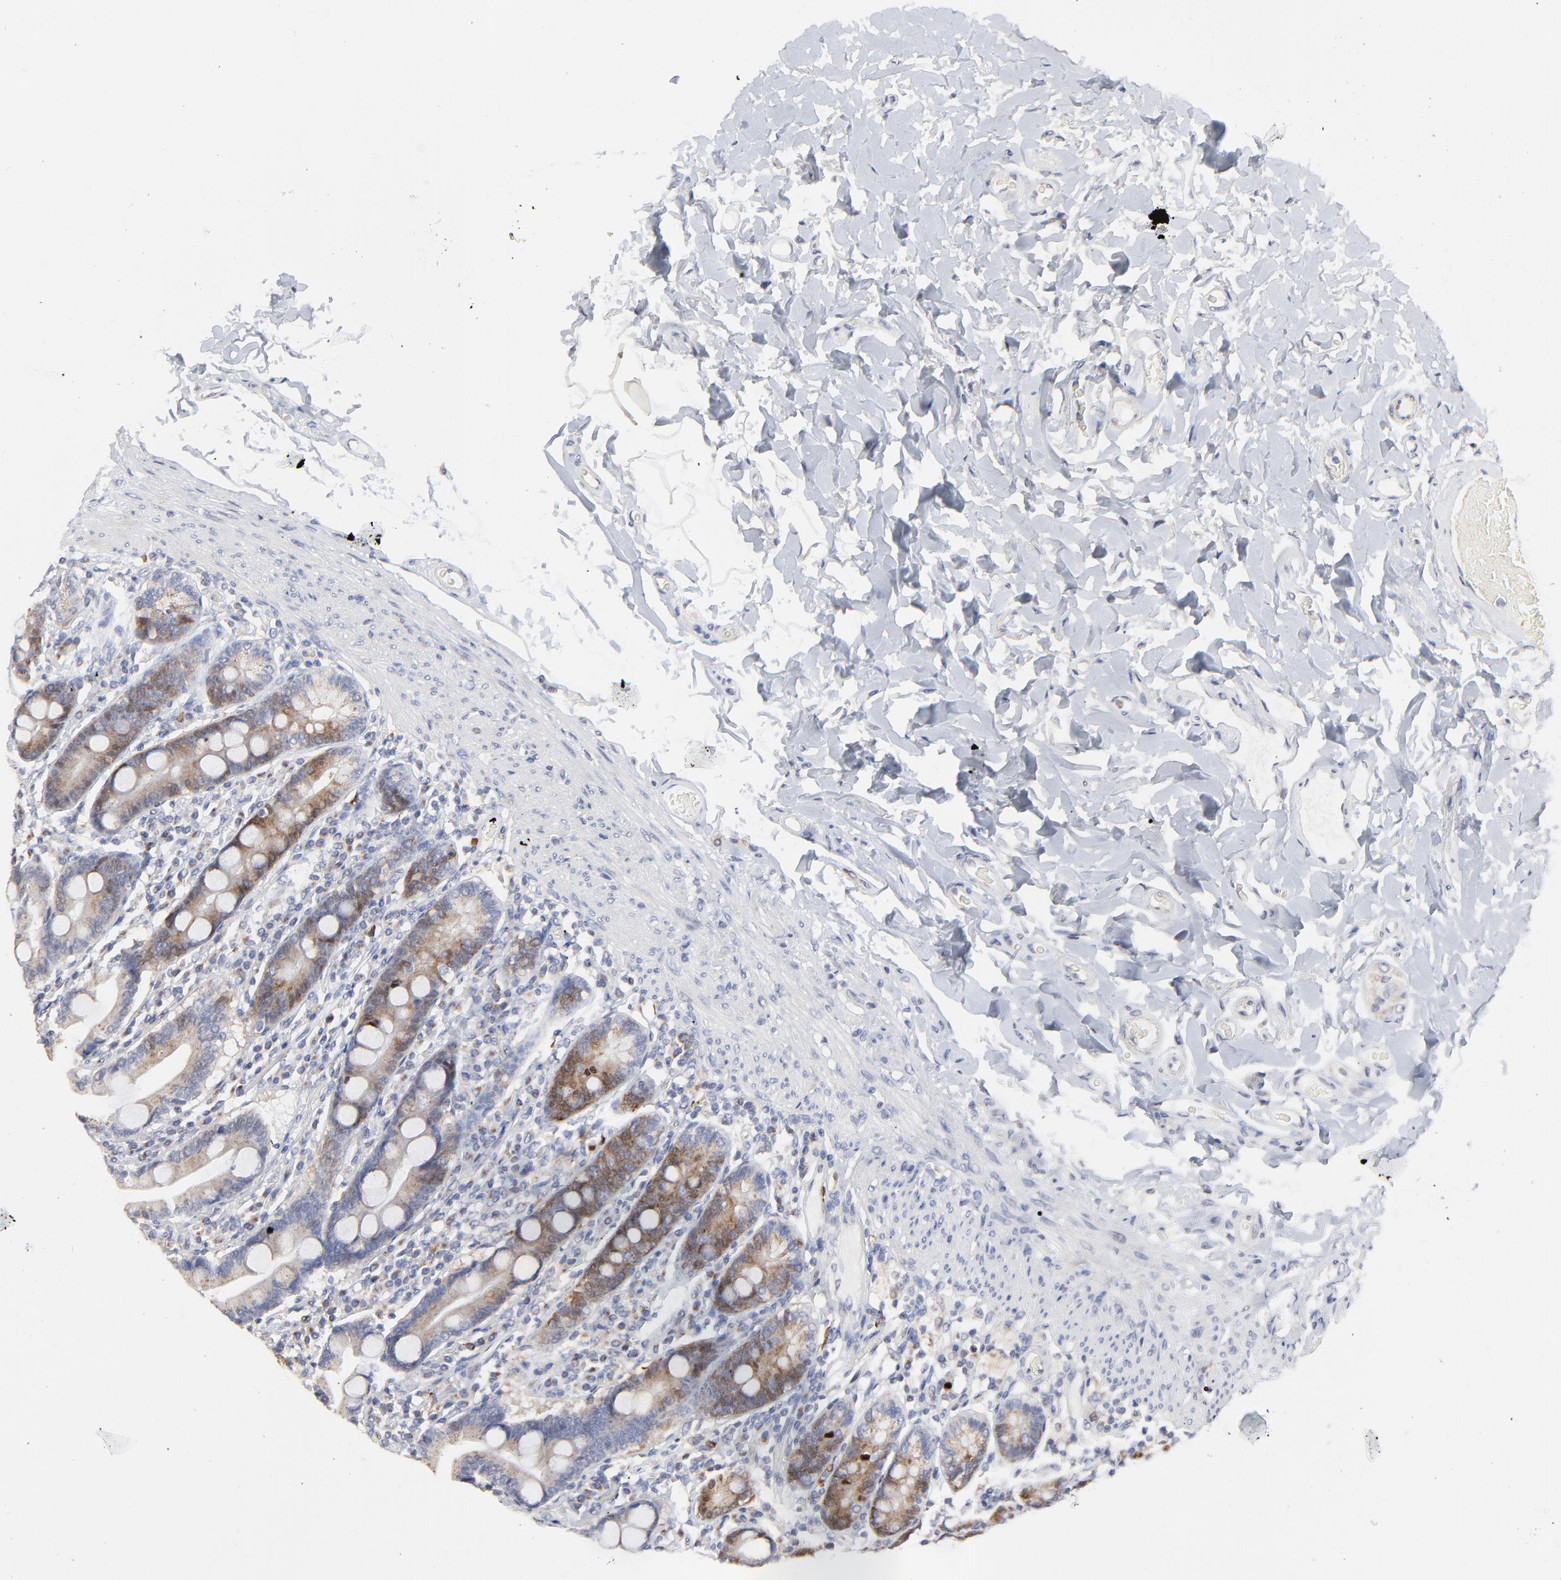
{"staining": {"intensity": "weak", "quantity": "<25%", "location": "cytoplasmic/membranous"}, "tissue": "duodenum", "cell_type": "Glandular cells", "image_type": "normal", "snomed": [{"axis": "morphology", "description": "Normal tissue, NOS"}, {"axis": "topography", "description": "Duodenum"}], "caption": "An image of duodenum stained for a protein displays no brown staining in glandular cells. Brightfield microscopy of immunohistochemistry stained with DAB (3,3'-diaminobenzidine) (brown) and hematoxylin (blue), captured at high magnification.", "gene": "NCAPH", "patient": {"sex": "male", "age": 73}}